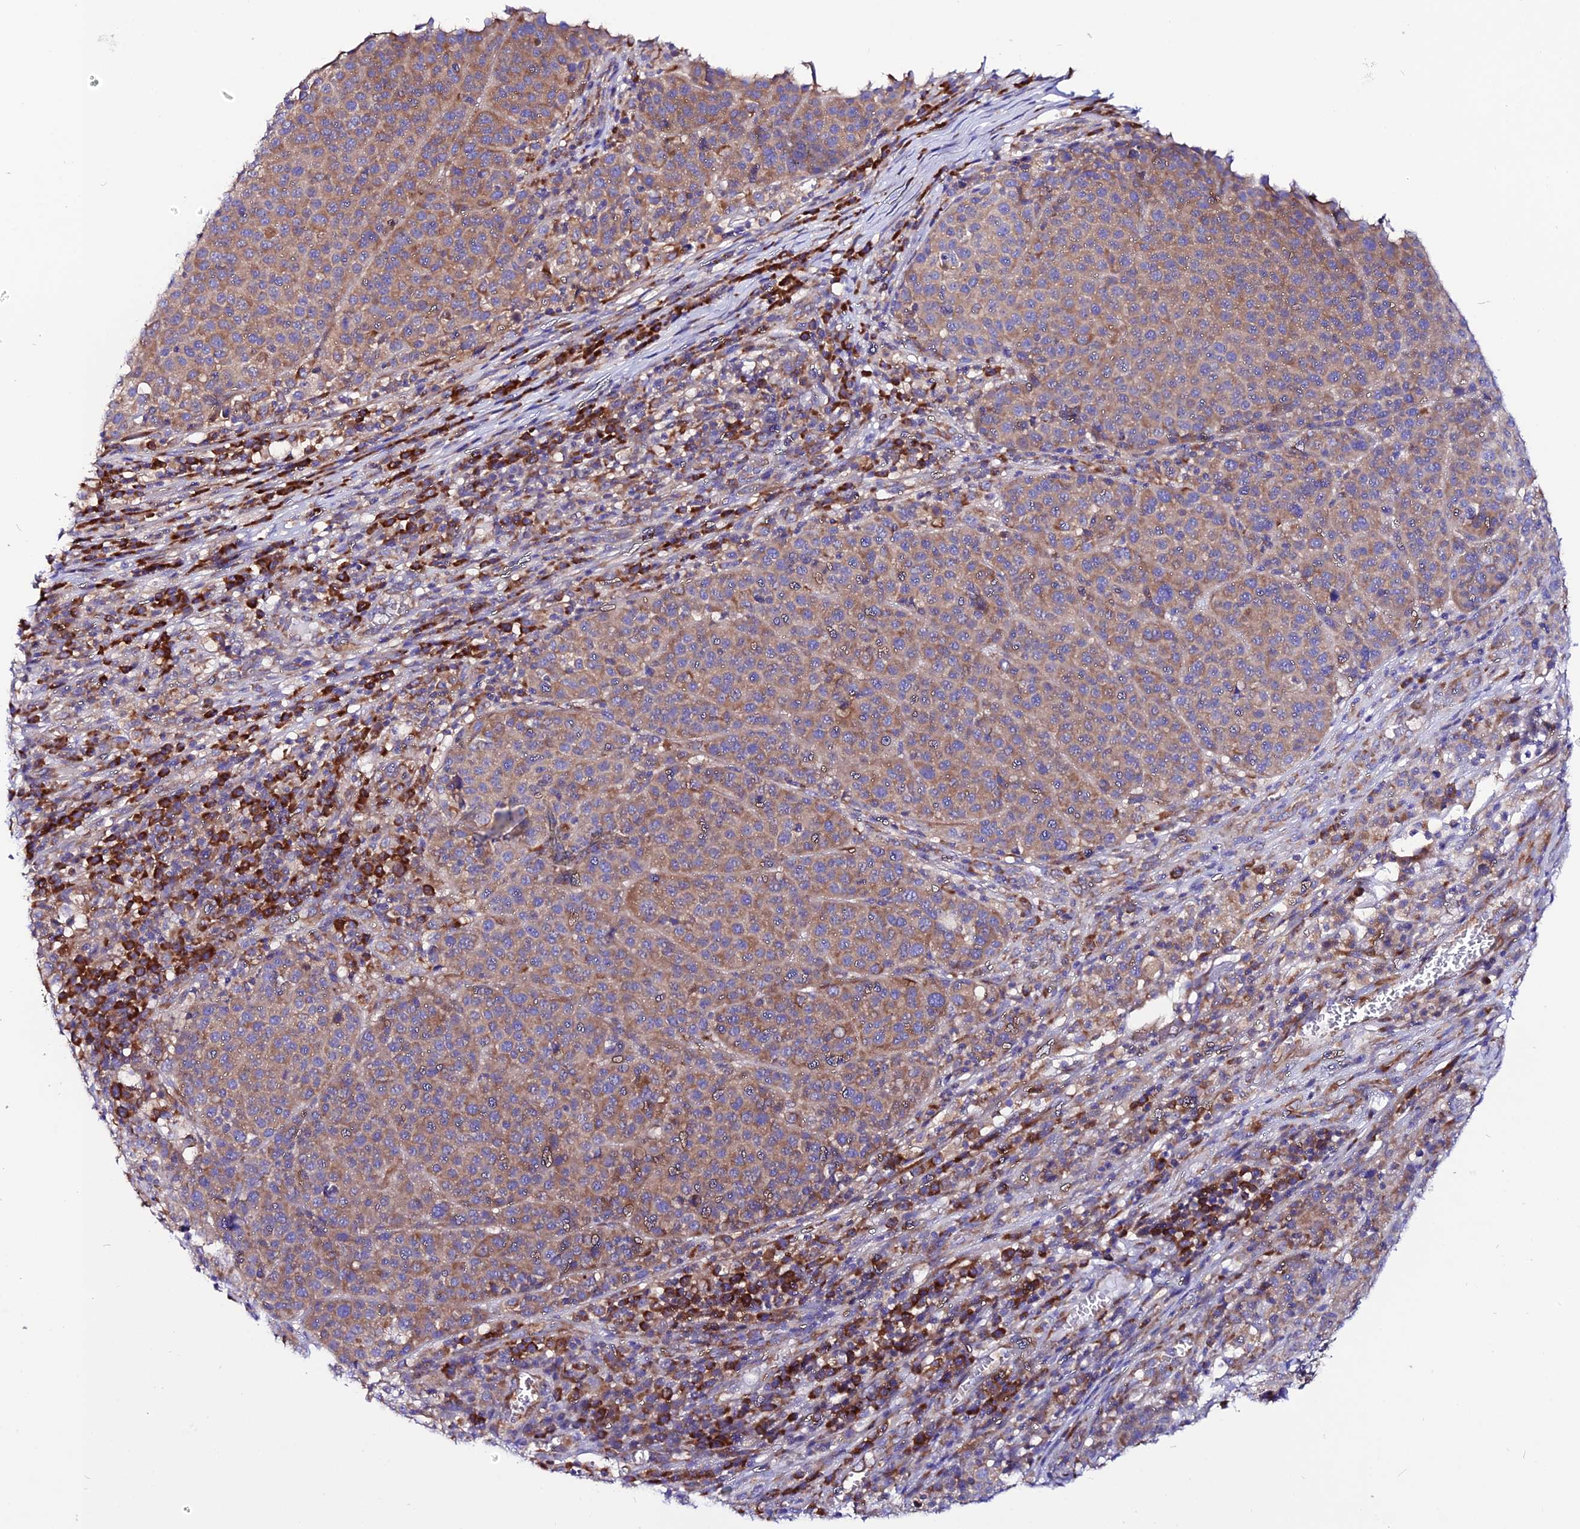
{"staining": {"intensity": "moderate", "quantity": "25%-75%", "location": "cytoplasmic/membranous"}, "tissue": "melanoma", "cell_type": "Tumor cells", "image_type": "cancer", "snomed": [{"axis": "morphology", "description": "Malignant melanoma, Metastatic site"}, {"axis": "topography", "description": "Lymph node"}], "caption": "A photomicrograph showing moderate cytoplasmic/membranous staining in about 25%-75% of tumor cells in malignant melanoma (metastatic site), as visualized by brown immunohistochemical staining.", "gene": "EEF1G", "patient": {"sex": "male", "age": 44}}